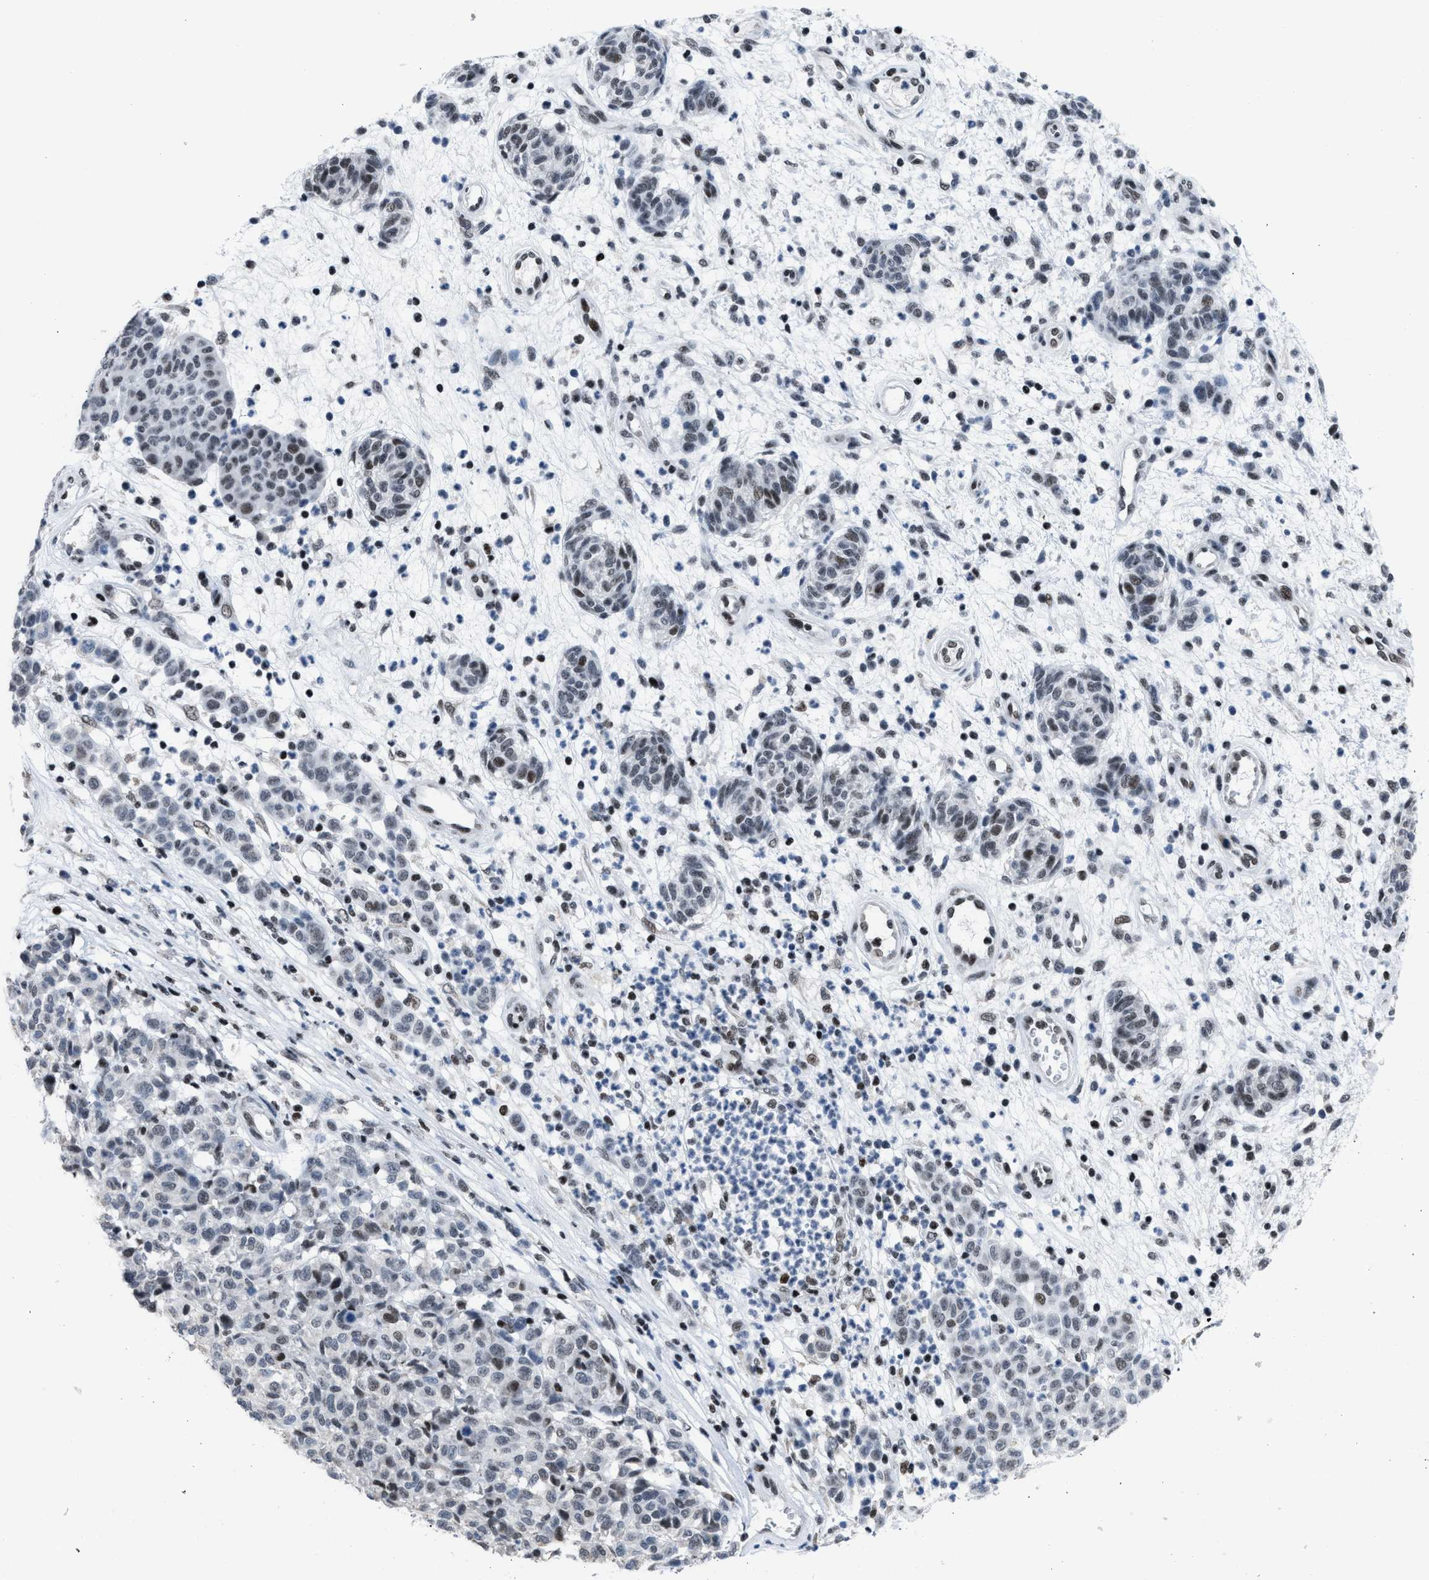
{"staining": {"intensity": "weak", "quantity": "25%-75%", "location": "nuclear"}, "tissue": "melanoma", "cell_type": "Tumor cells", "image_type": "cancer", "snomed": [{"axis": "morphology", "description": "Malignant melanoma, NOS"}, {"axis": "topography", "description": "Skin"}], "caption": "The image reveals a brown stain indicating the presence of a protein in the nuclear of tumor cells in malignant melanoma. (Stains: DAB in brown, nuclei in blue, Microscopy: brightfield microscopy at high magnification).", "gene": "TERF2IP", "patient": {"sex": "male", "age": 59}}